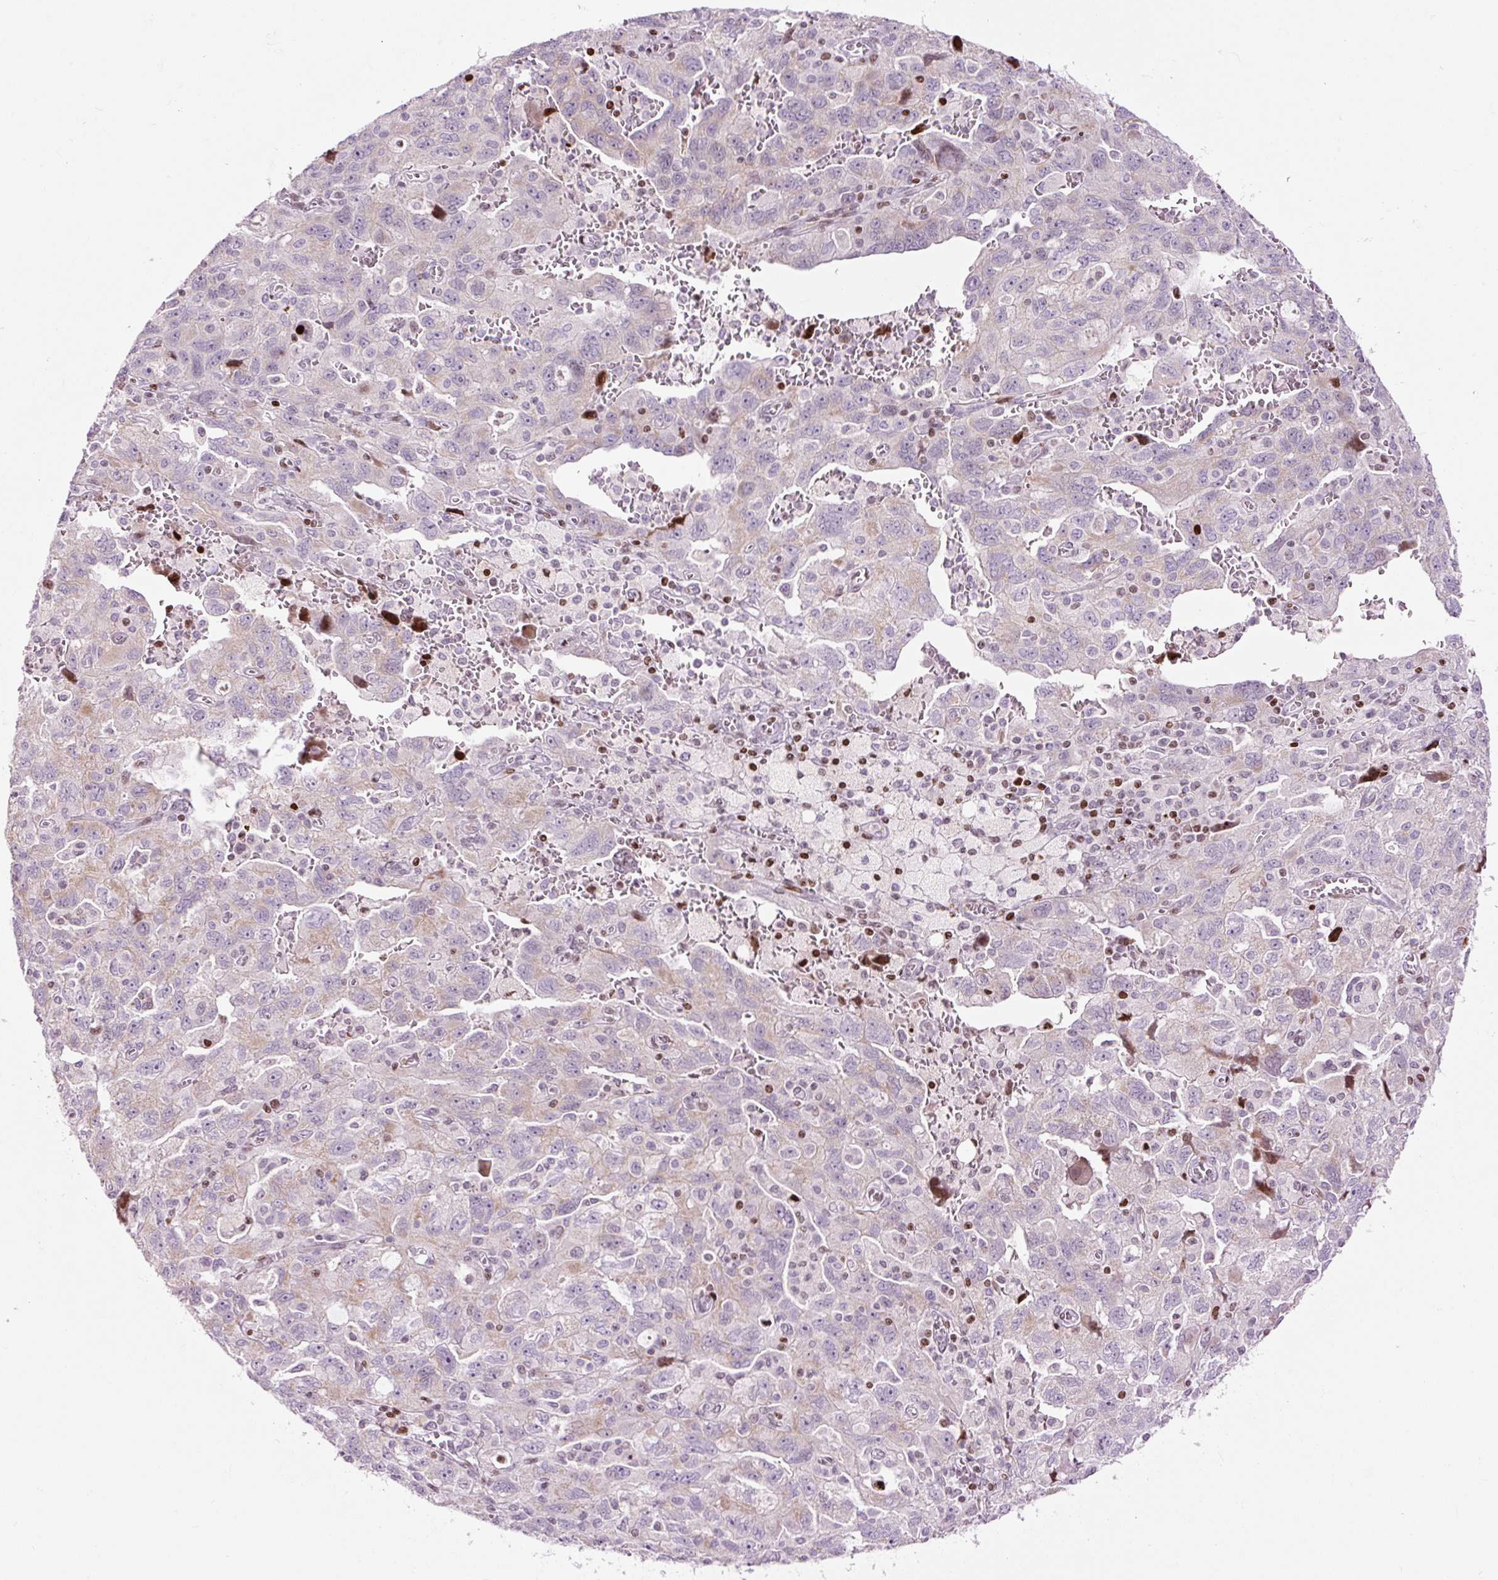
{"staining": {"intensity": "moderate", "quantity": "<25%", "location": "cytoplasmic/membranous,nuclear"}, "tissue": "ovarian cancer", "cell_type": "Tumor cells", "image_type": "cancer", "snomed": [{"axis": "morphology", "description": "Carcinoma, NOS"}, {"axis": "morphology", "description": "Cystadenocarcinoma, serous, NOS"}, {"axis": "topography", "description": "Ovary"}], "caption": "Moderate cytoplasmic/membranous and nuclear positivity is present in about <25% of tumor cells in ovarian carcinoma. (DAB (3,3'-diaminobenzidine) = brown stain, brightfield microscopy at high magnification).", "gene": "TMEM177", "patient": {"sex": "female", "age": 69}}